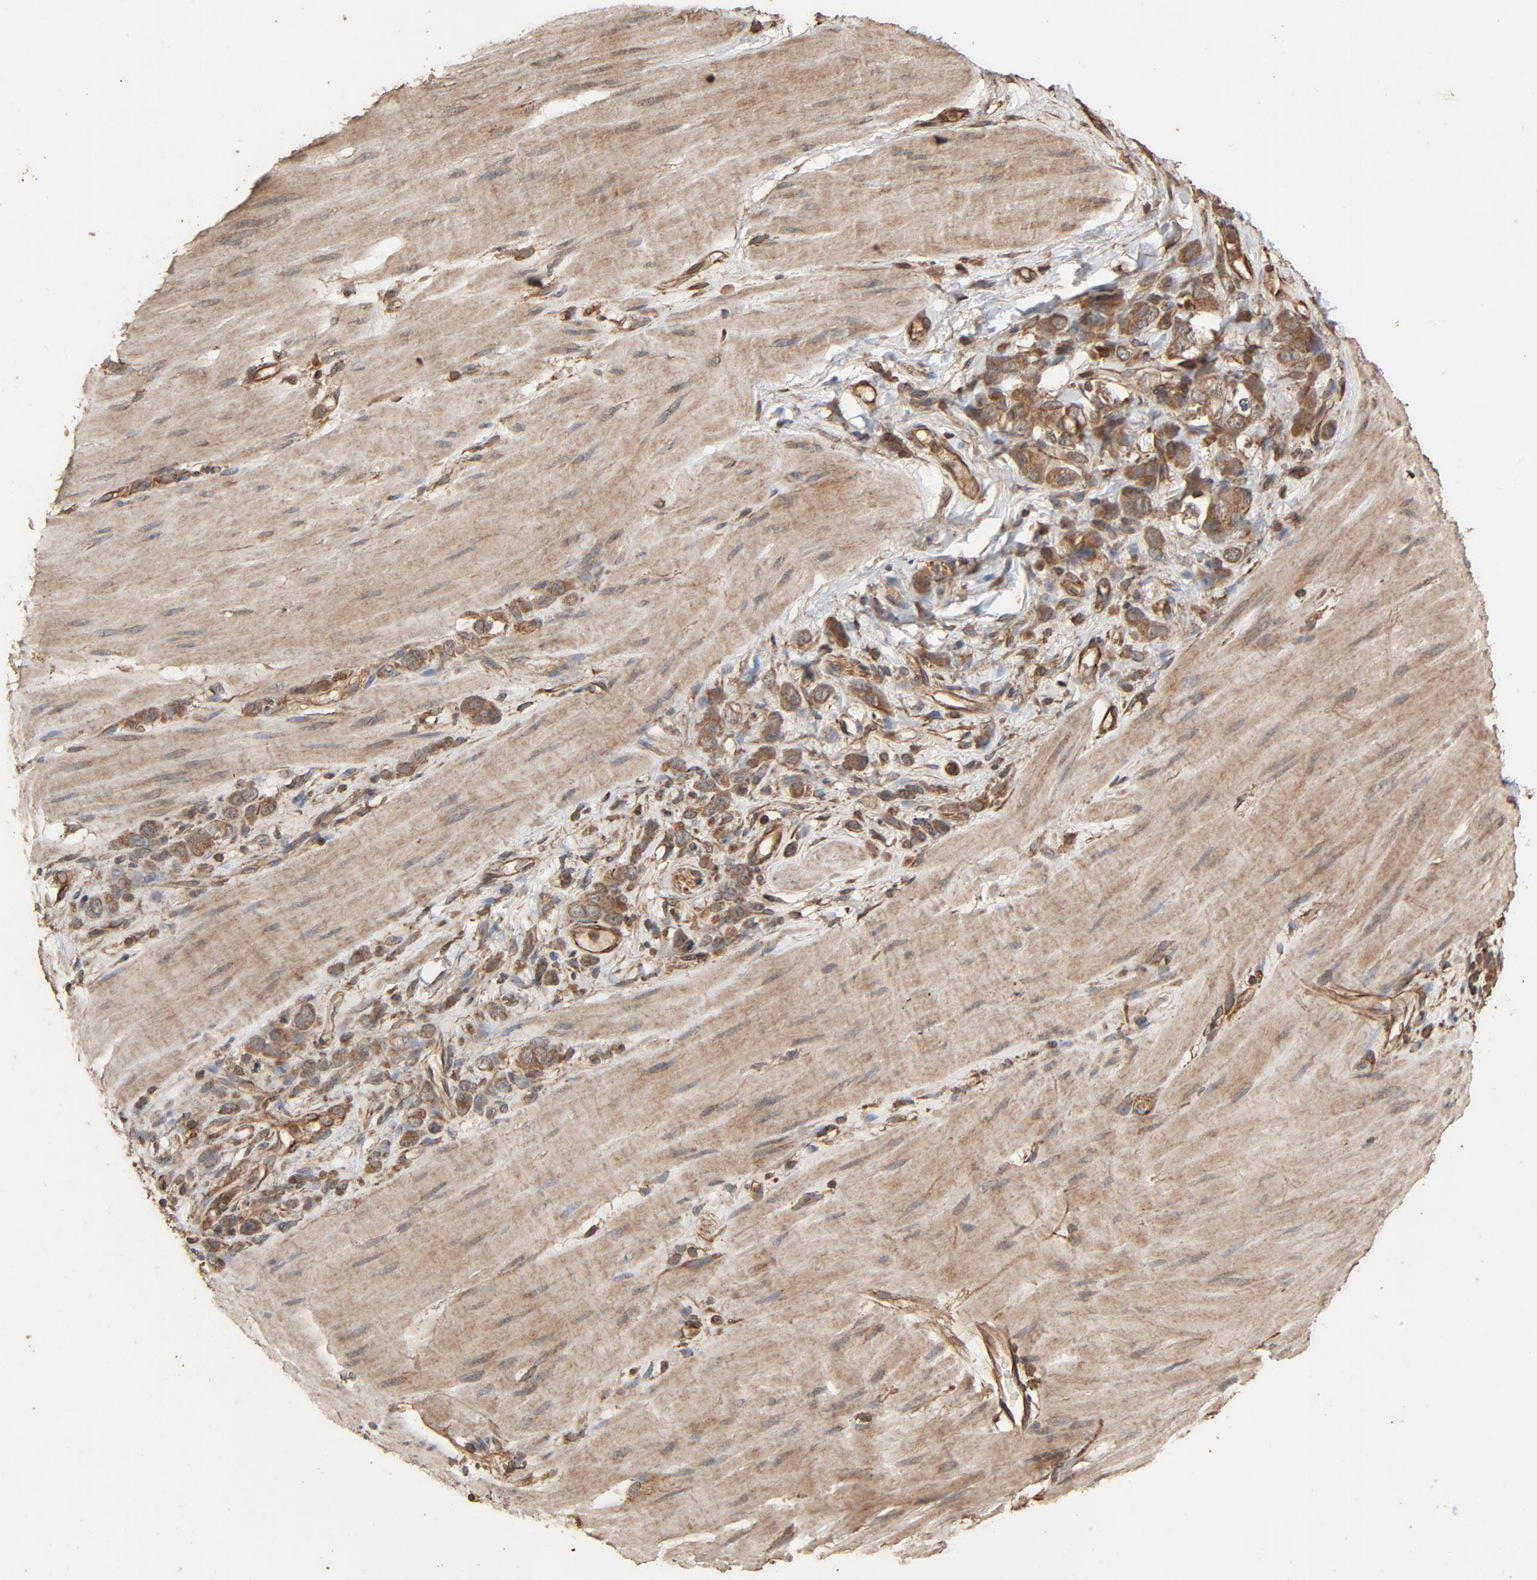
{"staining": {"intensity": "moderate", "quantity": ">75%", "location": "cytoplasmic/membranous"}, "tissue": "stomach cancer", "cell_type": "Tumor cells", "image_type": "cancer", "snomed": [{"axis": "morphology", "description": "Adenocarcinoma, NOS"}, {"axis": "topography", "description": "Stomach"}], "caption": "Approximately >75% of tumor cells in human stomach cancer show moderate cytoplasmic/membranous protein staining as visualized by brown immunohistochemical staining.", "gene": "RPS6KA6", "patient": {"sex": "male", "age": 82}}